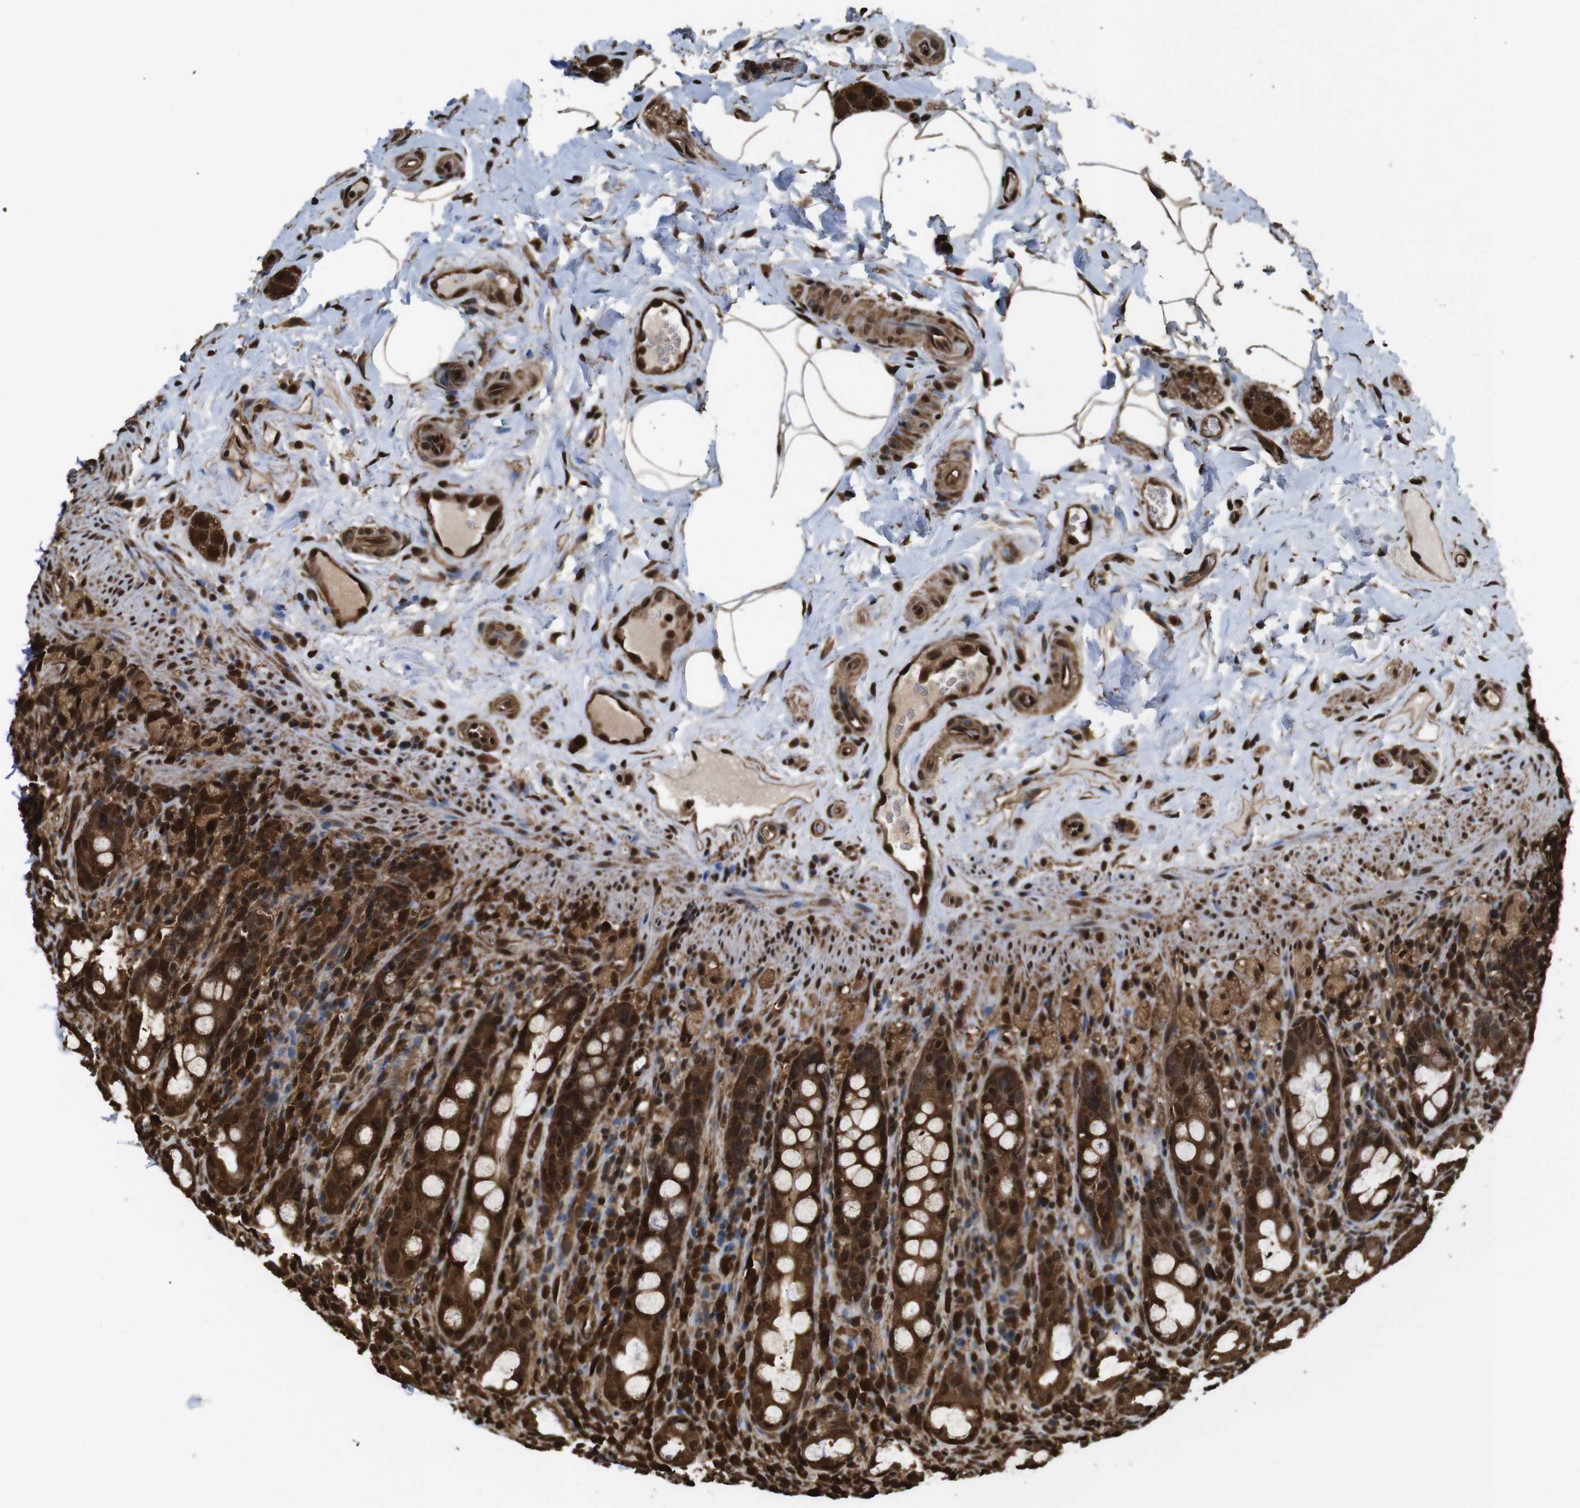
{"staining": {"intensity": "strong", "quantity": ">75%", "location": "cytoplasmic/membranous,nuclear"}, "tissue": "rectum", "cell_type": "Glandular cells", "image_type": "normal", "snomed": [{"axis": "morphology", "description": "Normal tissue, NOS"}, {"axis": "topography", "description": "Rectum"}], "caption": "Strong cytoplasmic/membranous,nuclear protein expression is seen in about >75% of glandular cells in rectum.", "gene": "VCP", "patient": {"sex": "male", "age": 44}}